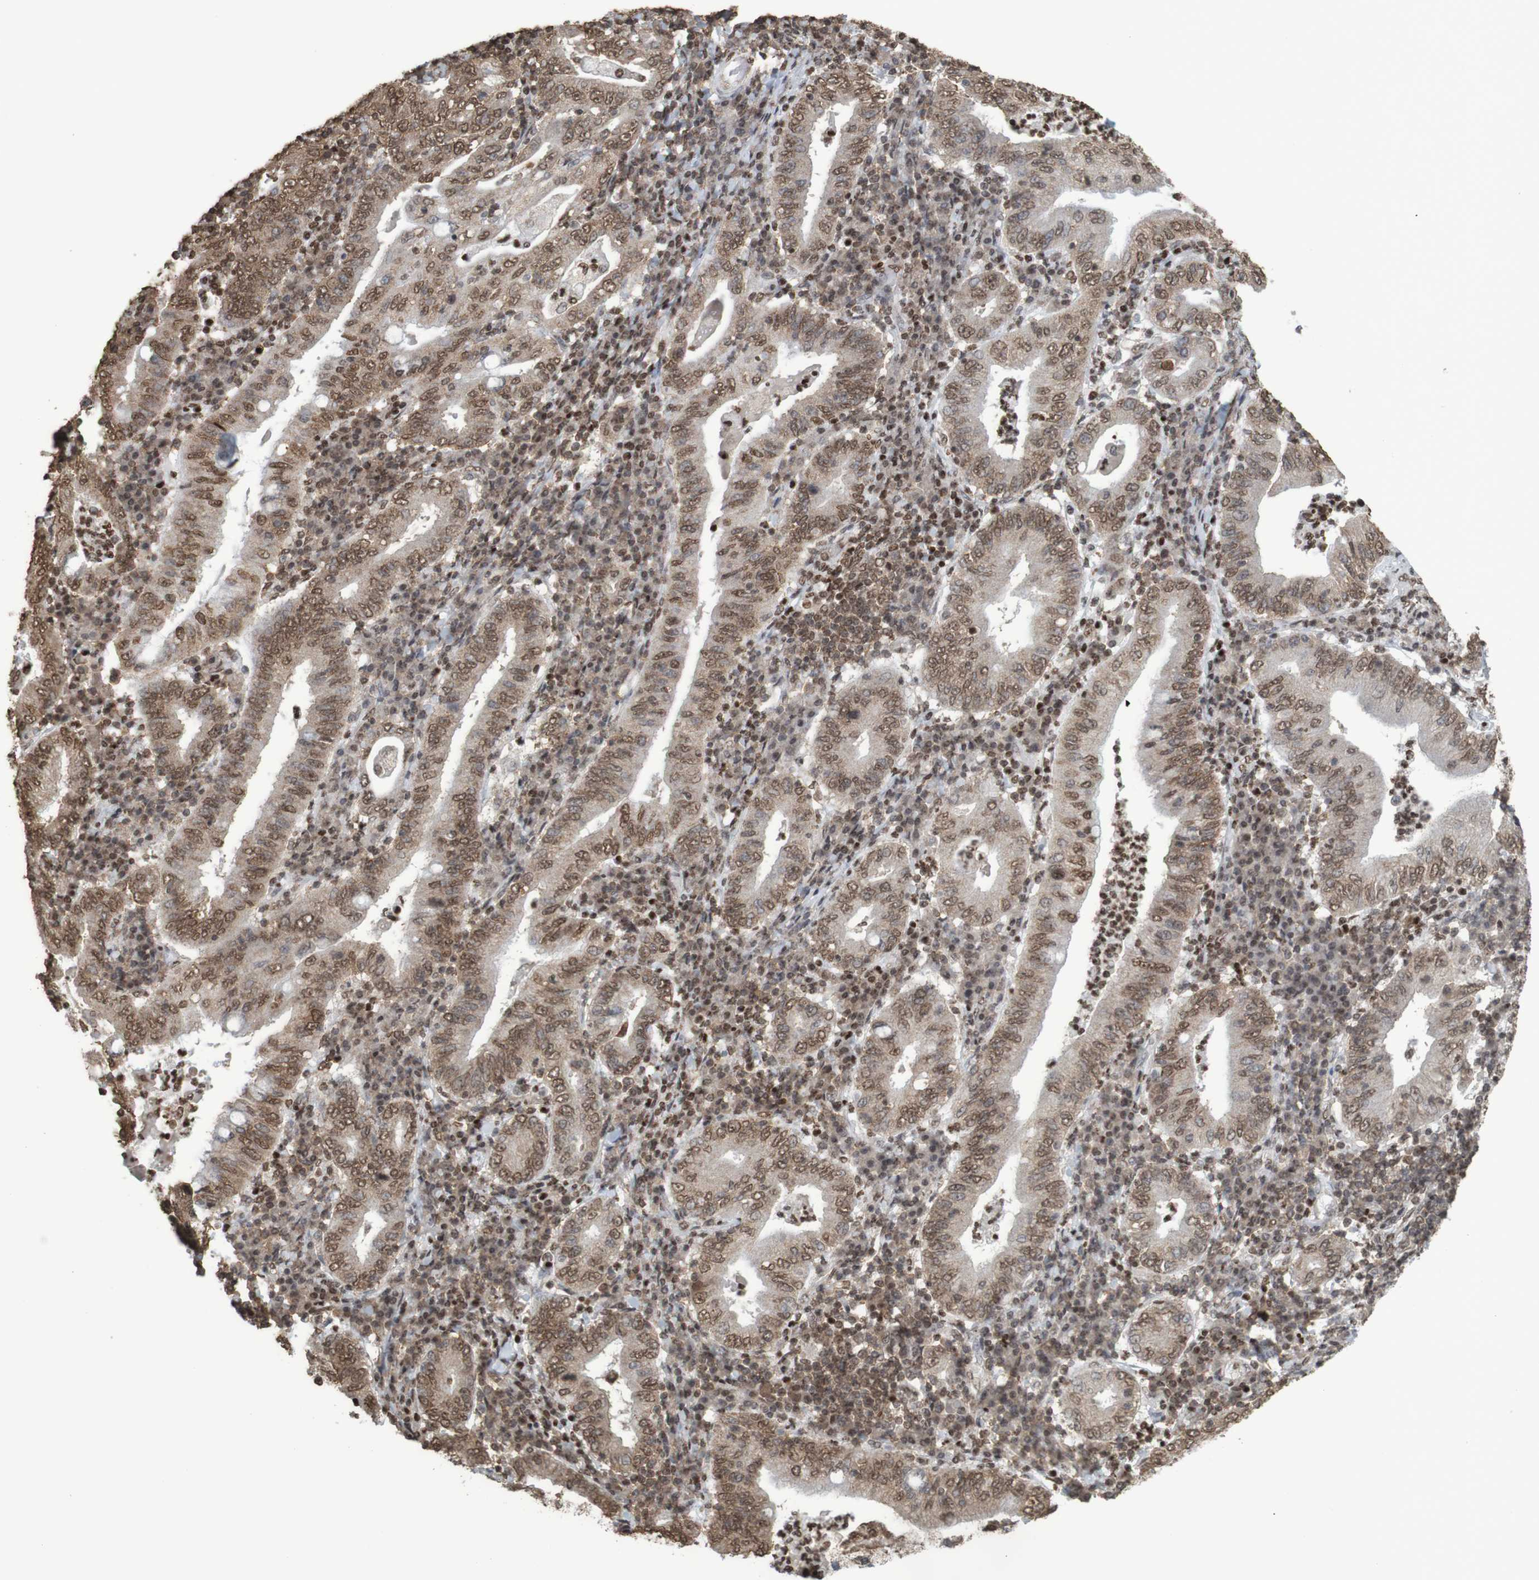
{"staining": {"intensity": "moderate", "quantity": ">75%", "location": "cytoplasmic/membranous,nuclear"}, "tissue": "stomach cancer", "cell_type": "Tumor cells", "image_type": "cancer", "snomed": [{"axis": "morphology", "description": "Normal tissue, NOS"}, {"axis": "morphology", "description": "Adenocarcinoma, NOS"}, {"axis": "topography", "description": "Esophagus"}, {"axis": "topography", "description": "Stomach, upper"}, {"axis": "topography", "description": "Peripheral nerve tissue"}], "caption": "IHC (DAB (3,3'-diaminobenzidine)) staining of stomach adenocarcinoma exhibits moderate cytoplasmic/membranous and nuclear protein positivity in about >75% of tumor cells.", "gene": "GFI1", "patient": {"sex": "male", "age": 62}}